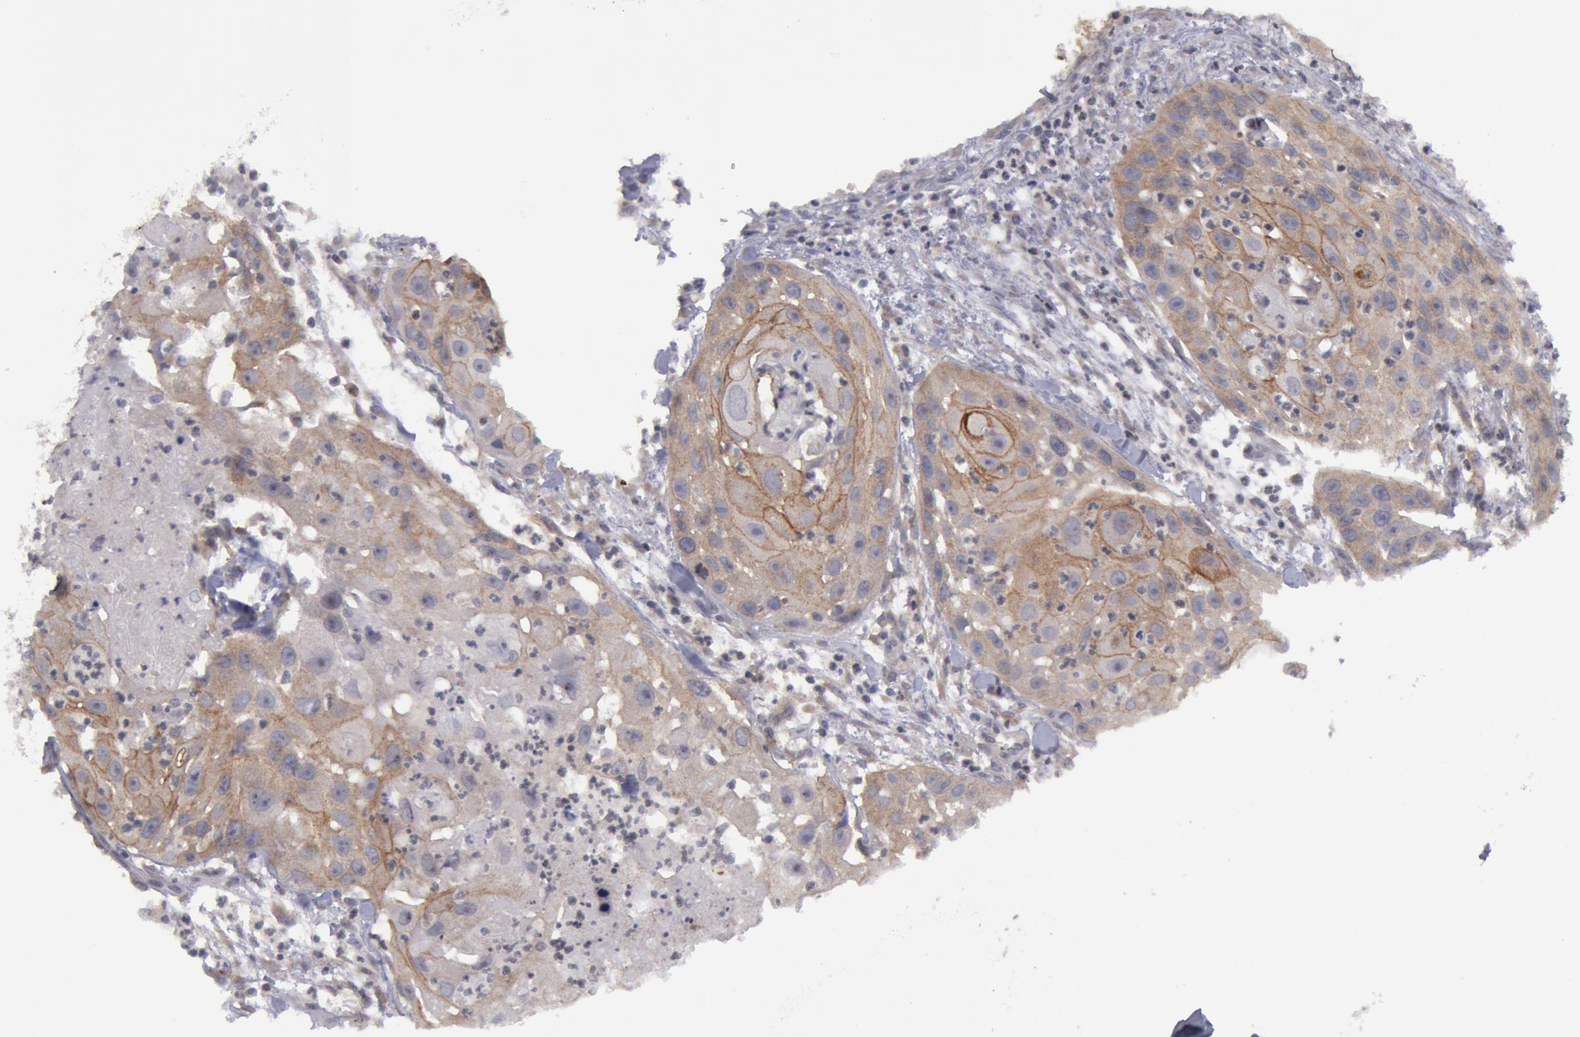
{"staining": {"intensity": "weak", "quantity": "25%-75%", "location": "cytoplasmic/membranous"}, "tissue": "head and neck cancer", "cell_type": "Tumor cells", "image_type": "cancer", "snomed": [{"axis": "morphology", "description": "Squamous cell carcinoma, NOS"}, {"axis": "topography", "description": "Head-Neck"}], "caption": "The photomicrograph reveals a brown stain indicating the presence of a protein in the cytoplasmic/membranous of tumor cells in head and neck squamous cell carcinoma. (brown staining indicates protein expression, while blue staining denotes nuclei).", "gene": "ERBB2", "patient": {"sex": "male", "age": 64}}